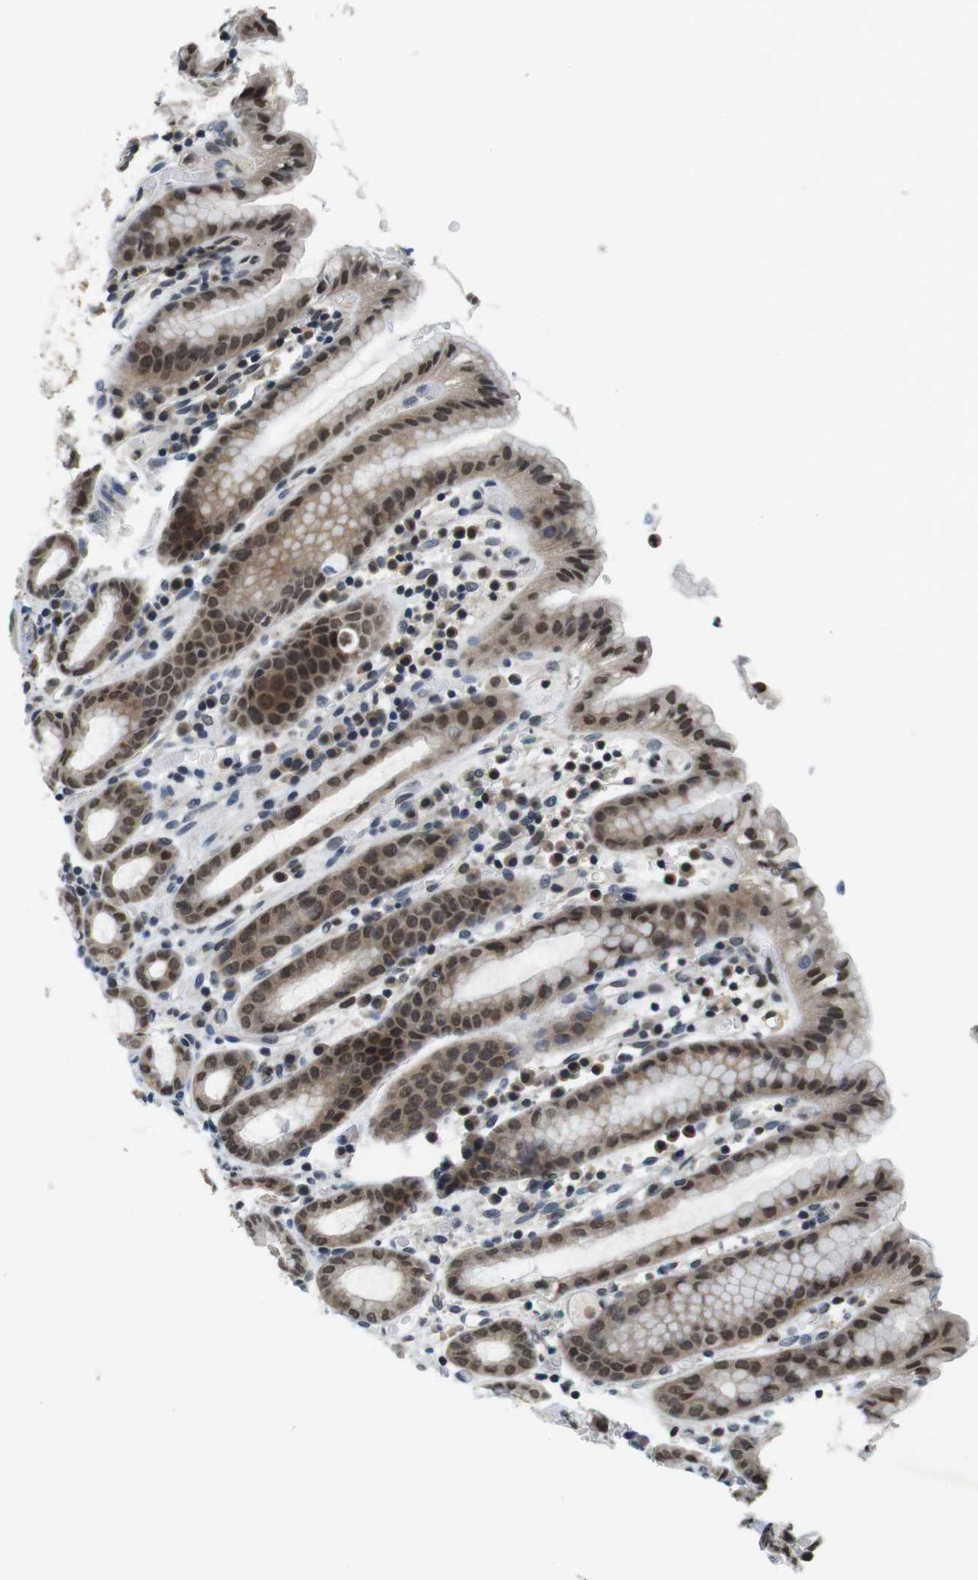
{"staining": {"intensity": "moderate", "quantity": "25%-75%", "location": "cytoplasmic/membranous,nuclear"}, "tissue": "stomach", "cell_type": "Glandular cells", "image_type": "normal", "snomed": [{"axis": "morphology", "description": "Normal tissue, NOS"}, {"axis": "topography", "description": "Stomach, upper"}], "caption": "Glandular cells demonstrate medium levels of moderate cytoplasmic/membranous,nuclear expression in approximately 25%-75% of cells in unremarkable human stomach. (brown staining indicates protein expression, while blue staining denotes nuclei).", "gene": "NEK4", "patient": {"sex": "male", "age": 68}}